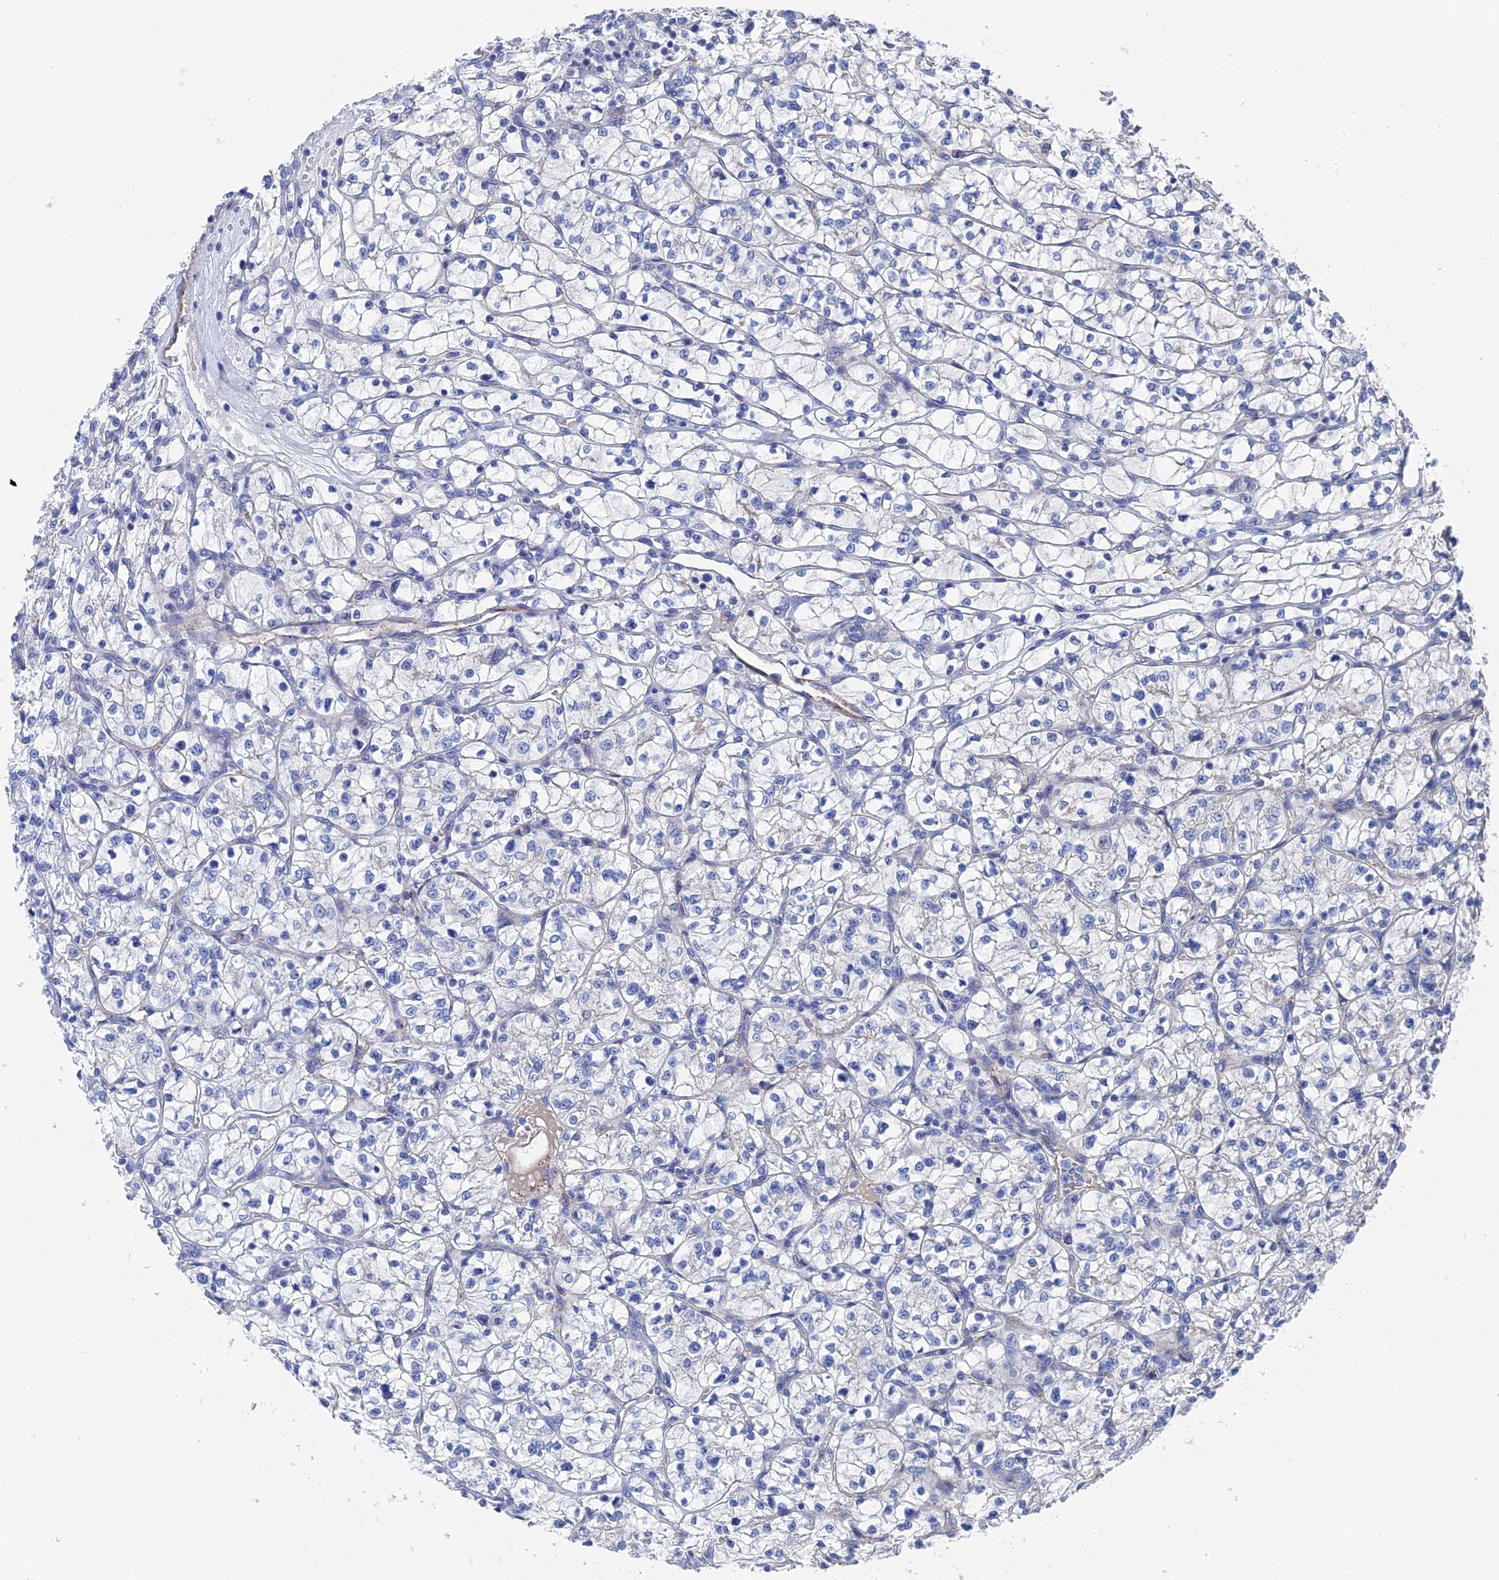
{"staining": {"intensity": "negative", "quantity": "none", "location": "none"}, "tissue": "renal cancer", "cell_type": "Tumor cells", "image_type": "cancer", "snomed": [{"axis": "morphology", "description": "Adenocarcinoma, NOS"}, {"axis": "topography", "description": "Kidney"}], "caption": "Immunohistochemistry of renal cancer exhibits no expression in tumor cells. (Stains: DAB immunohistochemistry with hematoxylin counter stain, Microscopy: brightfield microscopy at high magnification).", "gene": "MTHFSD", "patient": {"sex": "female", "age": 64}}